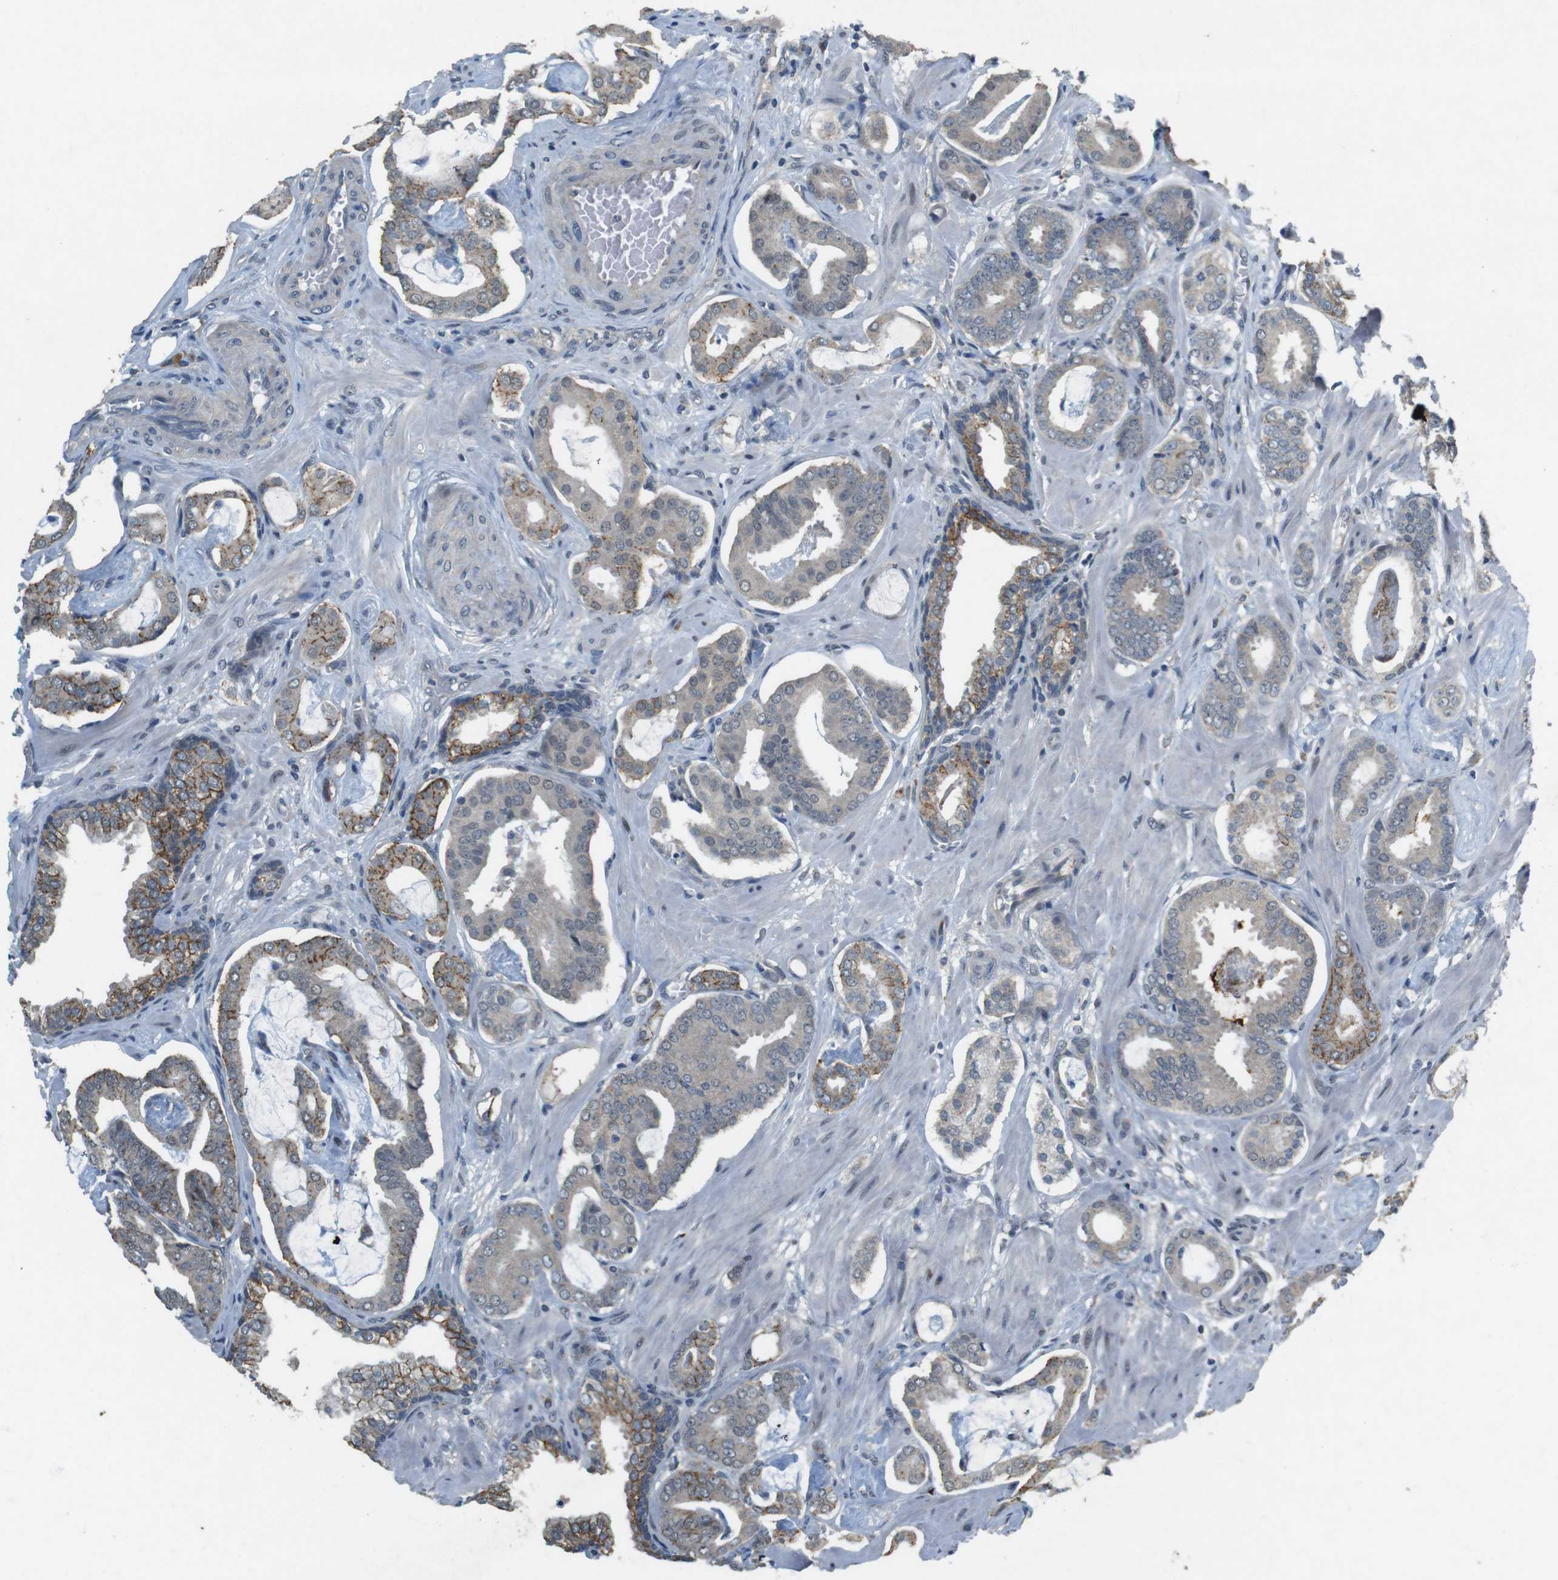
{"staining": {"intensity": "weak", "quantity": ">75%", "location": "cytoplasmic/membranous"}, "tissue": "prostate cancer", "cell_type": "Tumor cells", "image_type": "cancer", "snomed": [{"axis": "morphology", "description": "Adenocarcinoma, Low grade"}, {"axis": "topography", "description": "Prostate"}], "caption": "IHC photomicrograph of prostate cancer stained for a protein (brown), which reveals low levels of weak cytoplasmic/membranous expression in about >75% of tumor cells.", "gene": "CLDN7", "patient": {"sex": "male", "age": 53}}